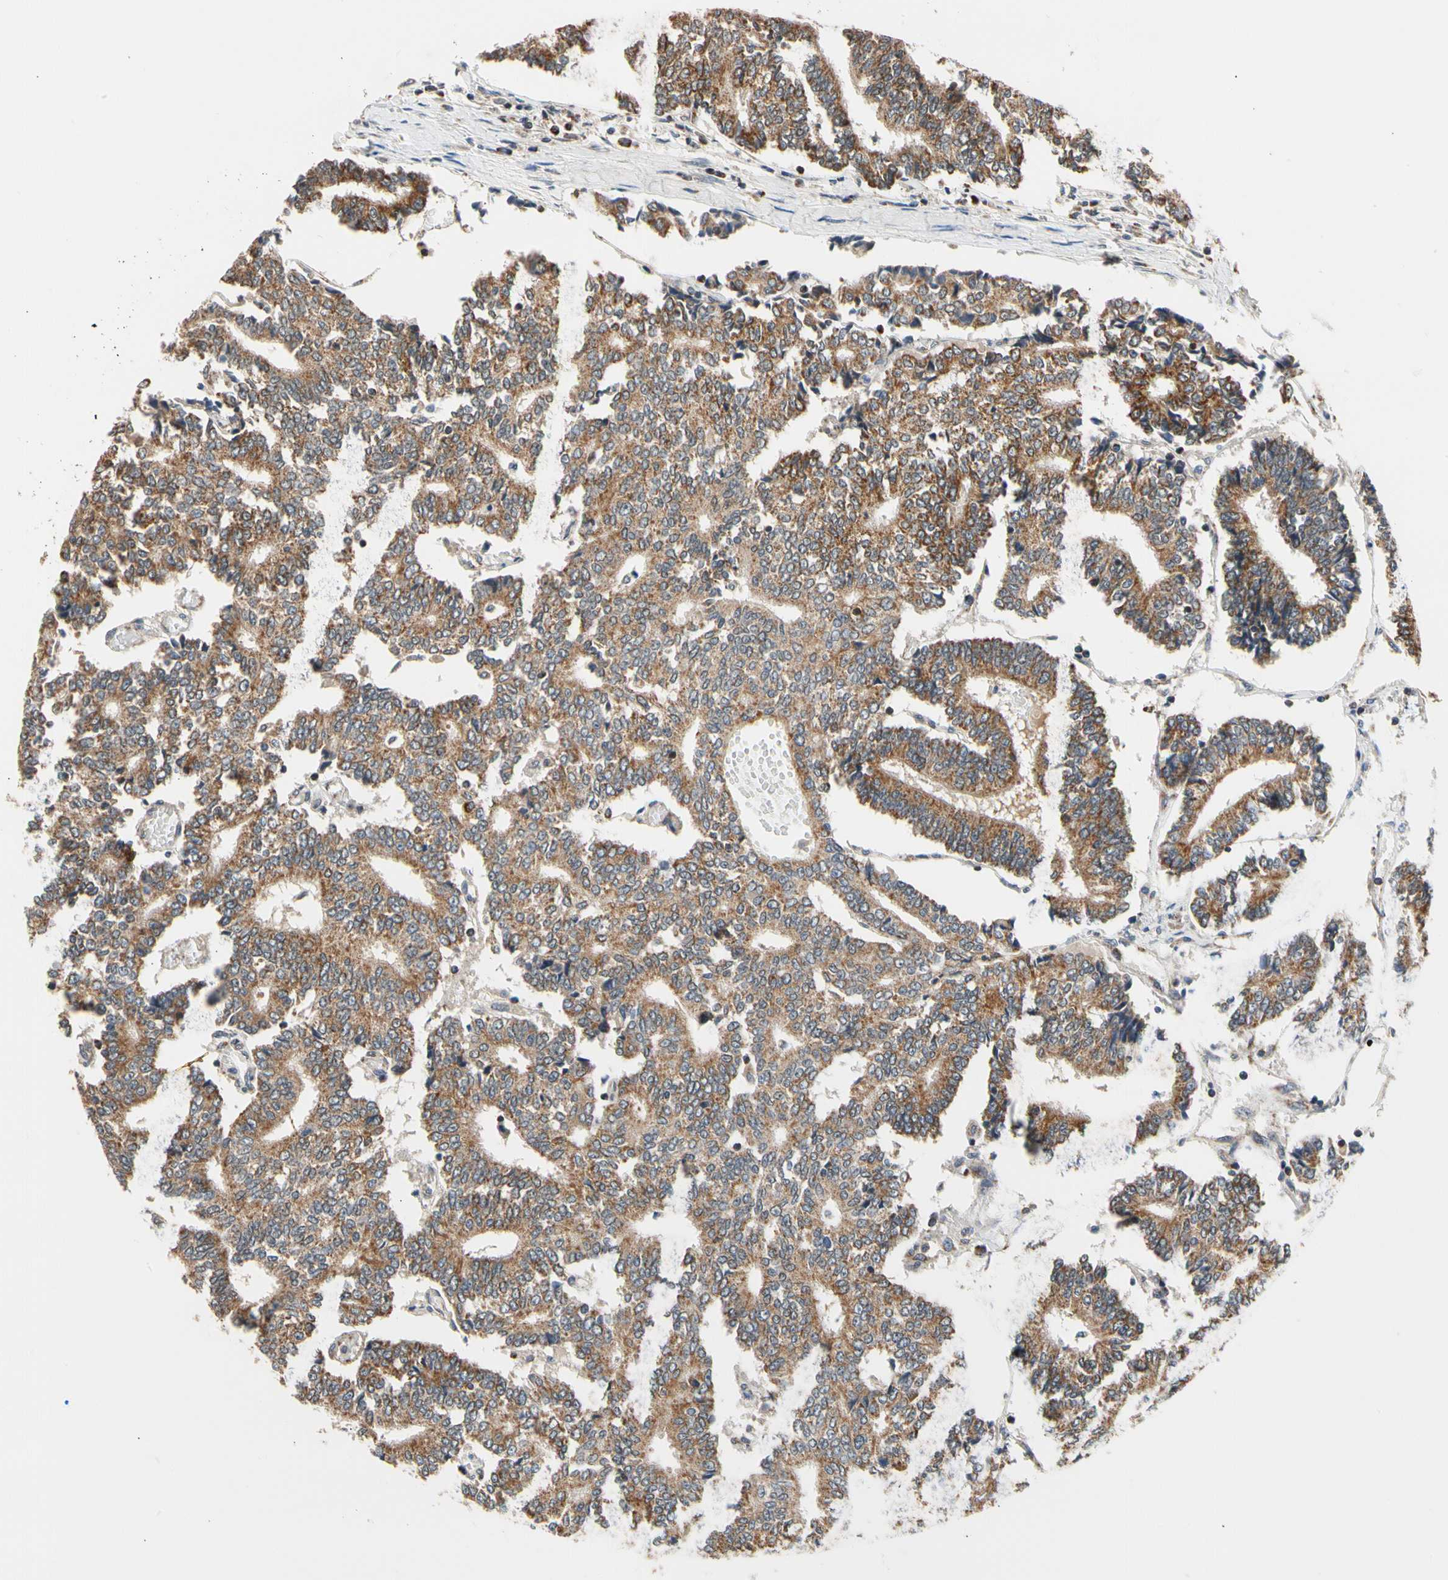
{"staining": {"intensity": "moderate", "quantity": ">75%", "location": "cytoplasmic/membranous"}, "tissue": "prostate cancer", "cell_type": "Tumor cells", "image_type": "cancer", "snomed": [{"axis": "morphology", "description": "Adenocarcinoma, High grade"}, {"axis": "topography", "description": "Prostate"}], "caption": "Prostate cancer (high-grade adenocarcinoma) tissue demonstrates moderate cytoplasmic/membranous staining in approximately >75% of tumor cells", "gene": "KHDC4", "patient": {"sex": "male", "age": 55}}